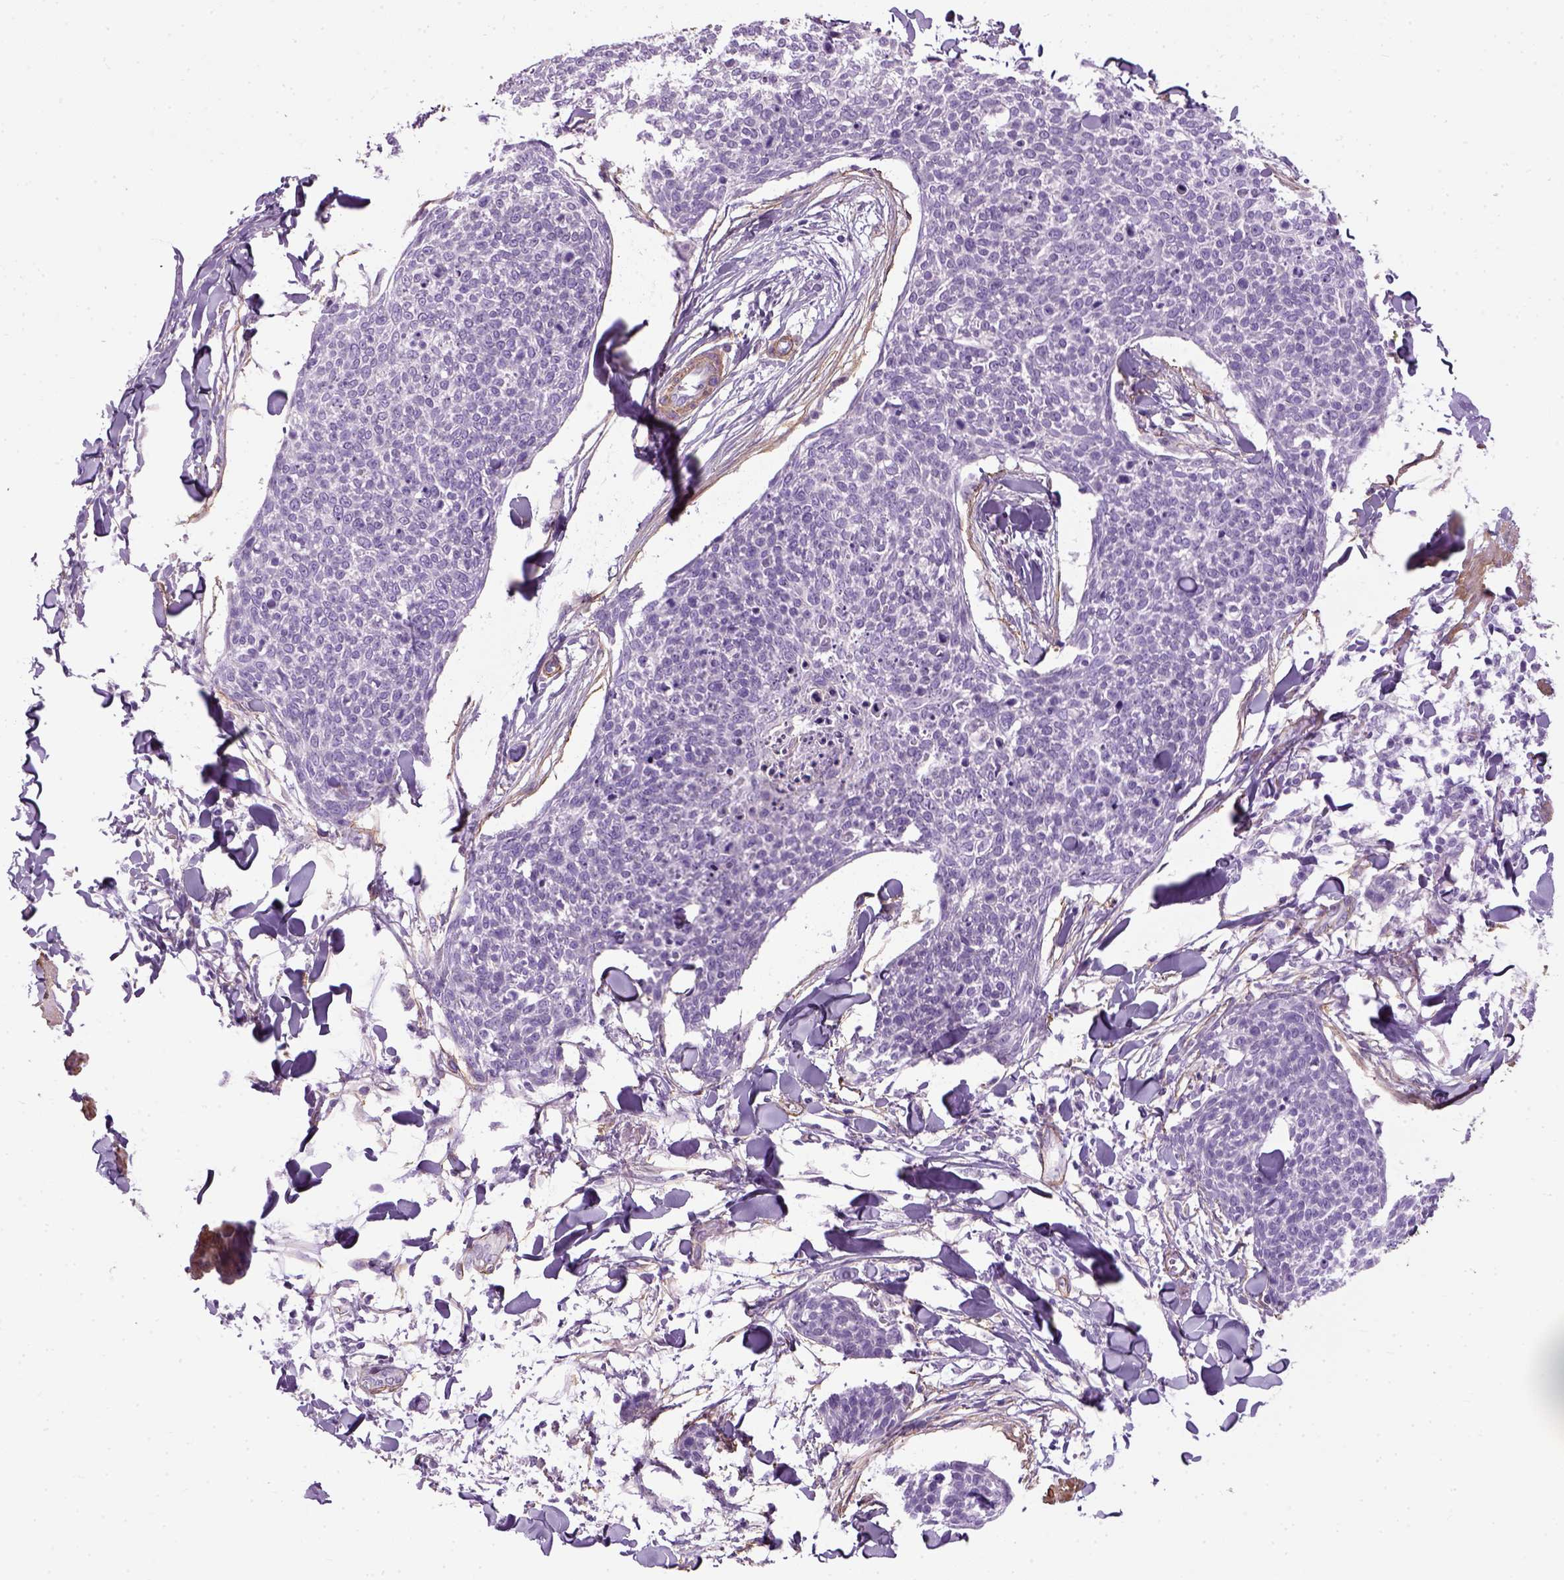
{"staining": {"intensity": "negative", "quantity": "none", "location": "none"}, "tissue": "skin cancer", "cell_type": "Tumor cells", "image_type": "cancer", "snomed": [{"axis": "morphology", "description": "Squamous cell carcinoma, NOS"}, {"axis": "topography", "description": "Skin"}, {"axis": "topography", "description": "Vulva"}], "caption": "Photomicrograph shows no protein staining in tumor cells of skin cancer tissue.", "gene": "FAM161A", "patient": {"sex": "female", "age": 75}}